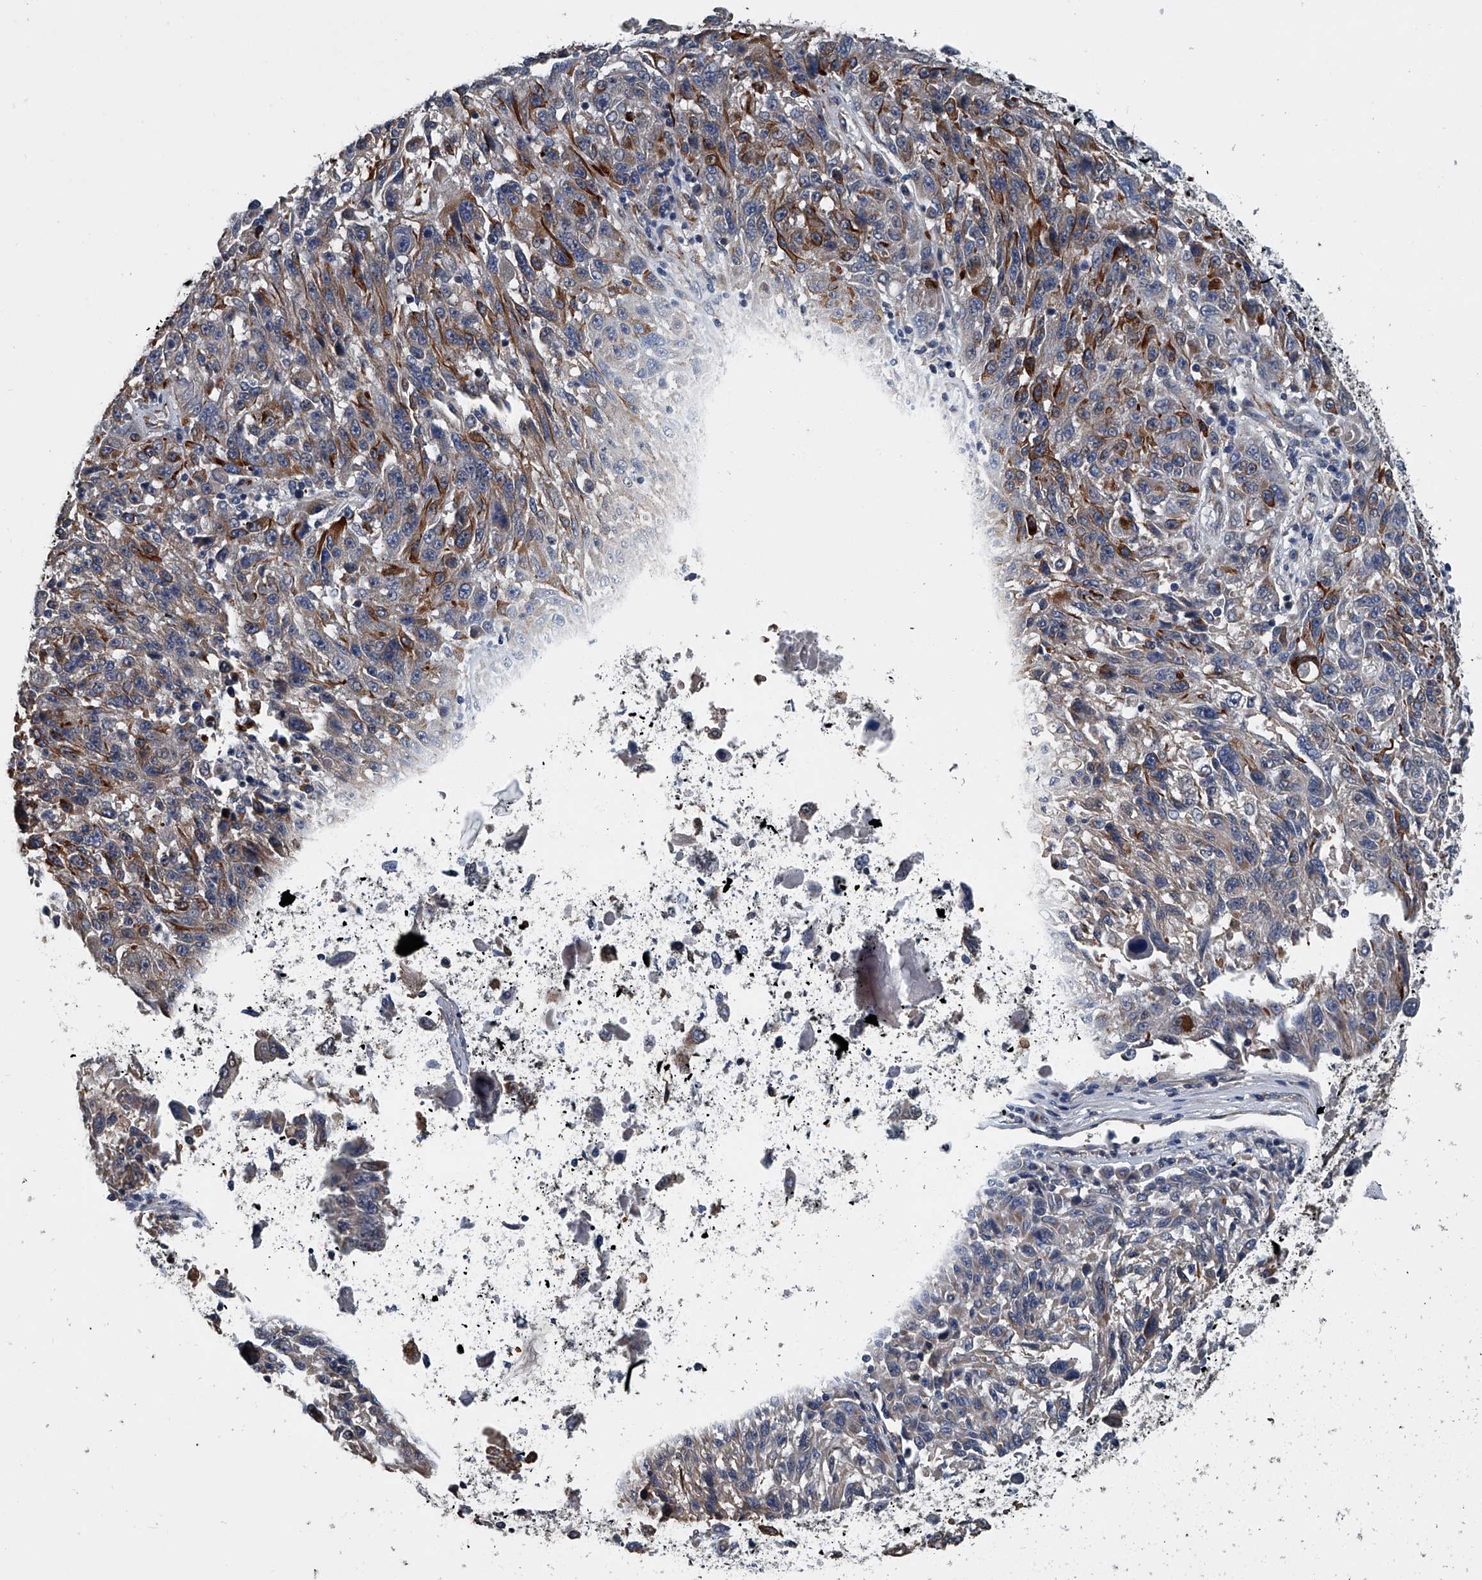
{"staining": {"intensity": "moderate", "quantity": "<25%", "location": "cytoplasmic/membranous"}, "tissue": "melanoma", "cell_type": "Tumor cells", "image_type": "cancer", "snomed": [{"axis": "morphology", "description": "Malignant melanoma, NOS"}, {"axis": "topography", "description": "Skin"}], "caption": "This image demonstrates IHC staining of human malignant melanoma, with low moderate cytoplasmic/membranous expression in approximately <25% of tumor cells.", "gene": "LDLRAD2", "patient": {"sex": "male", "age": 53}}